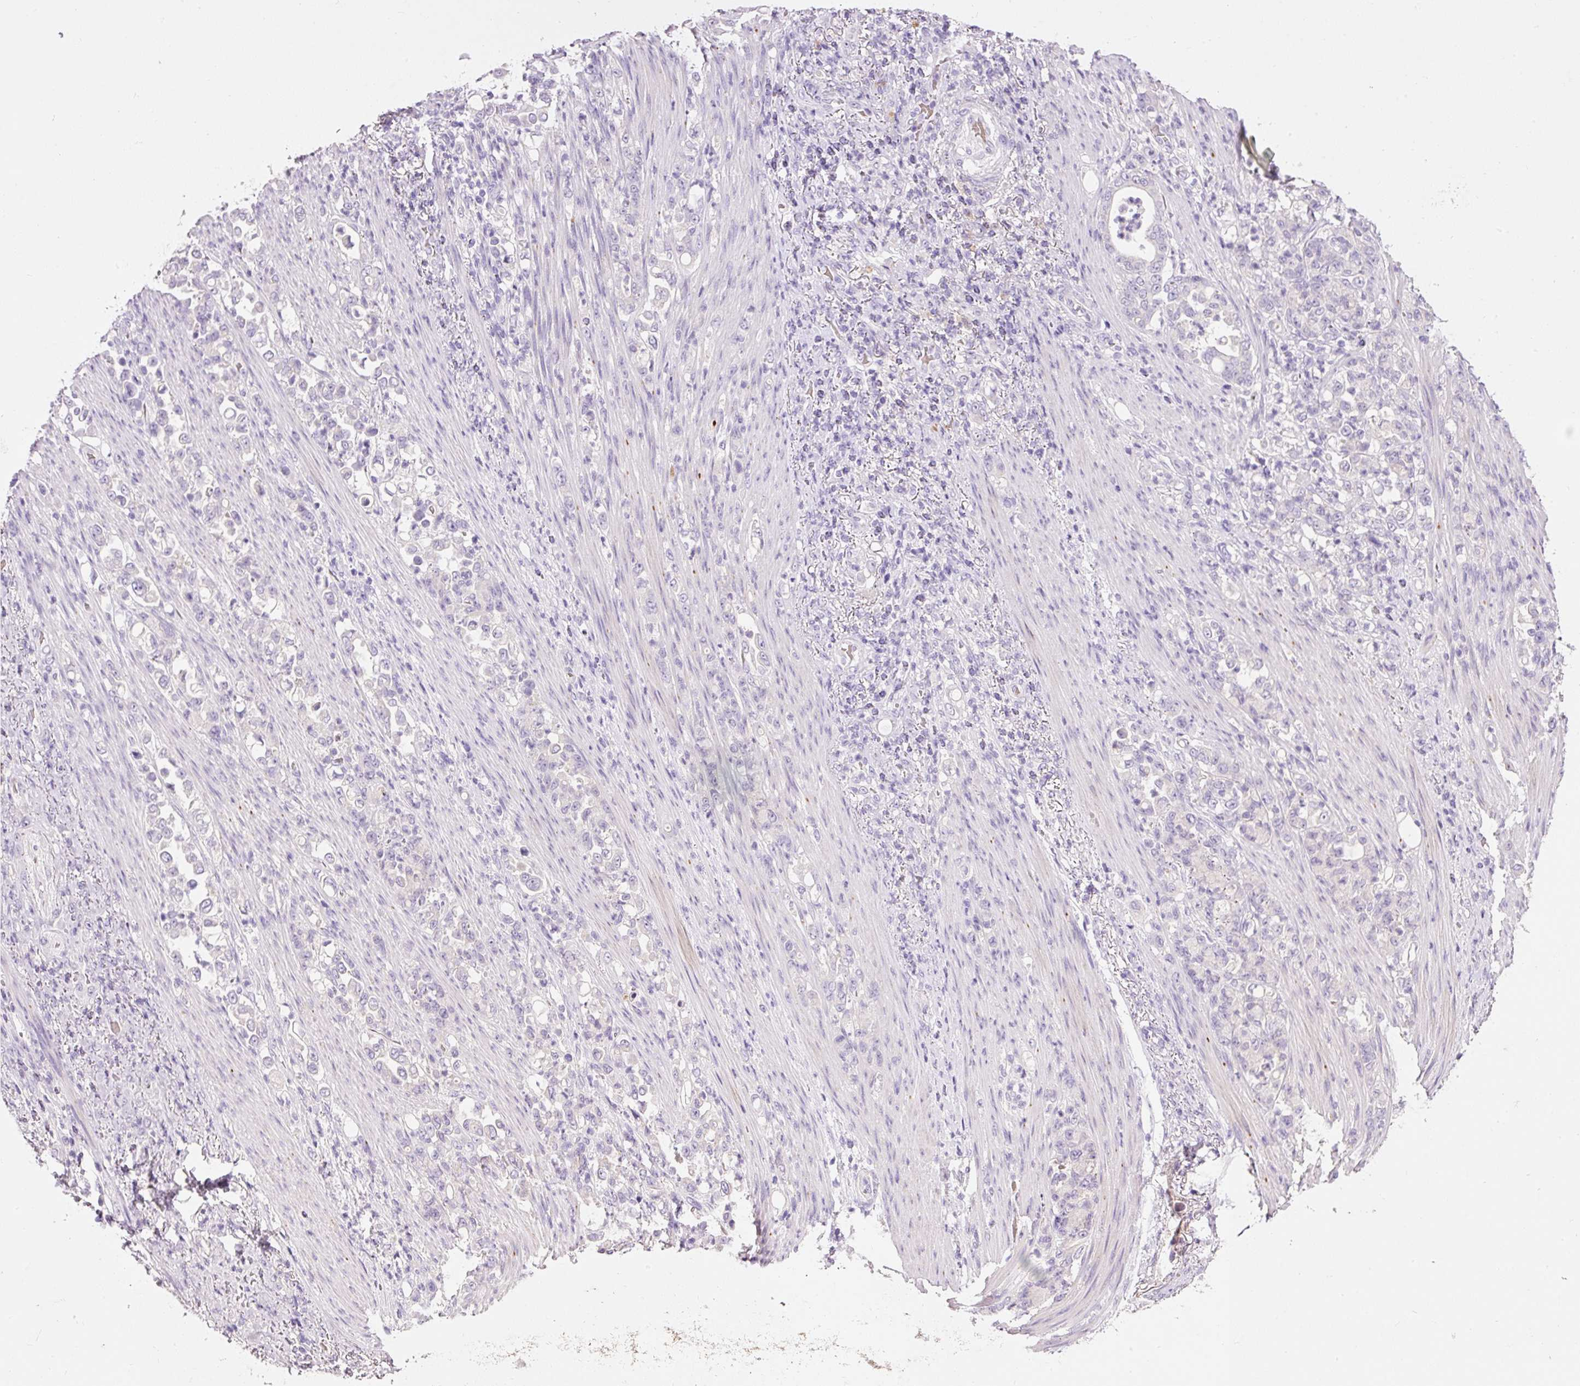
{"staining": {"intensity": "negative", "quantity": "none", "location": "none"}, "tissue": "stomach cancer", "cell_type": "Tumor cells", "image_type": "cancer", "snomed": [{"axis": "morphology", "description": "Normal tissue, NOS"}, {"axis": "morphology", "description": "Adenocarcinoma, NOS"}, {"axis": "topography", "description": "Stomach"}], "caption": "Tumor cells show no significant protein expression in adenocarcinoma (stomach).", "gene": "TENT5C", "patient": {"sex": "female", "age": 79}}